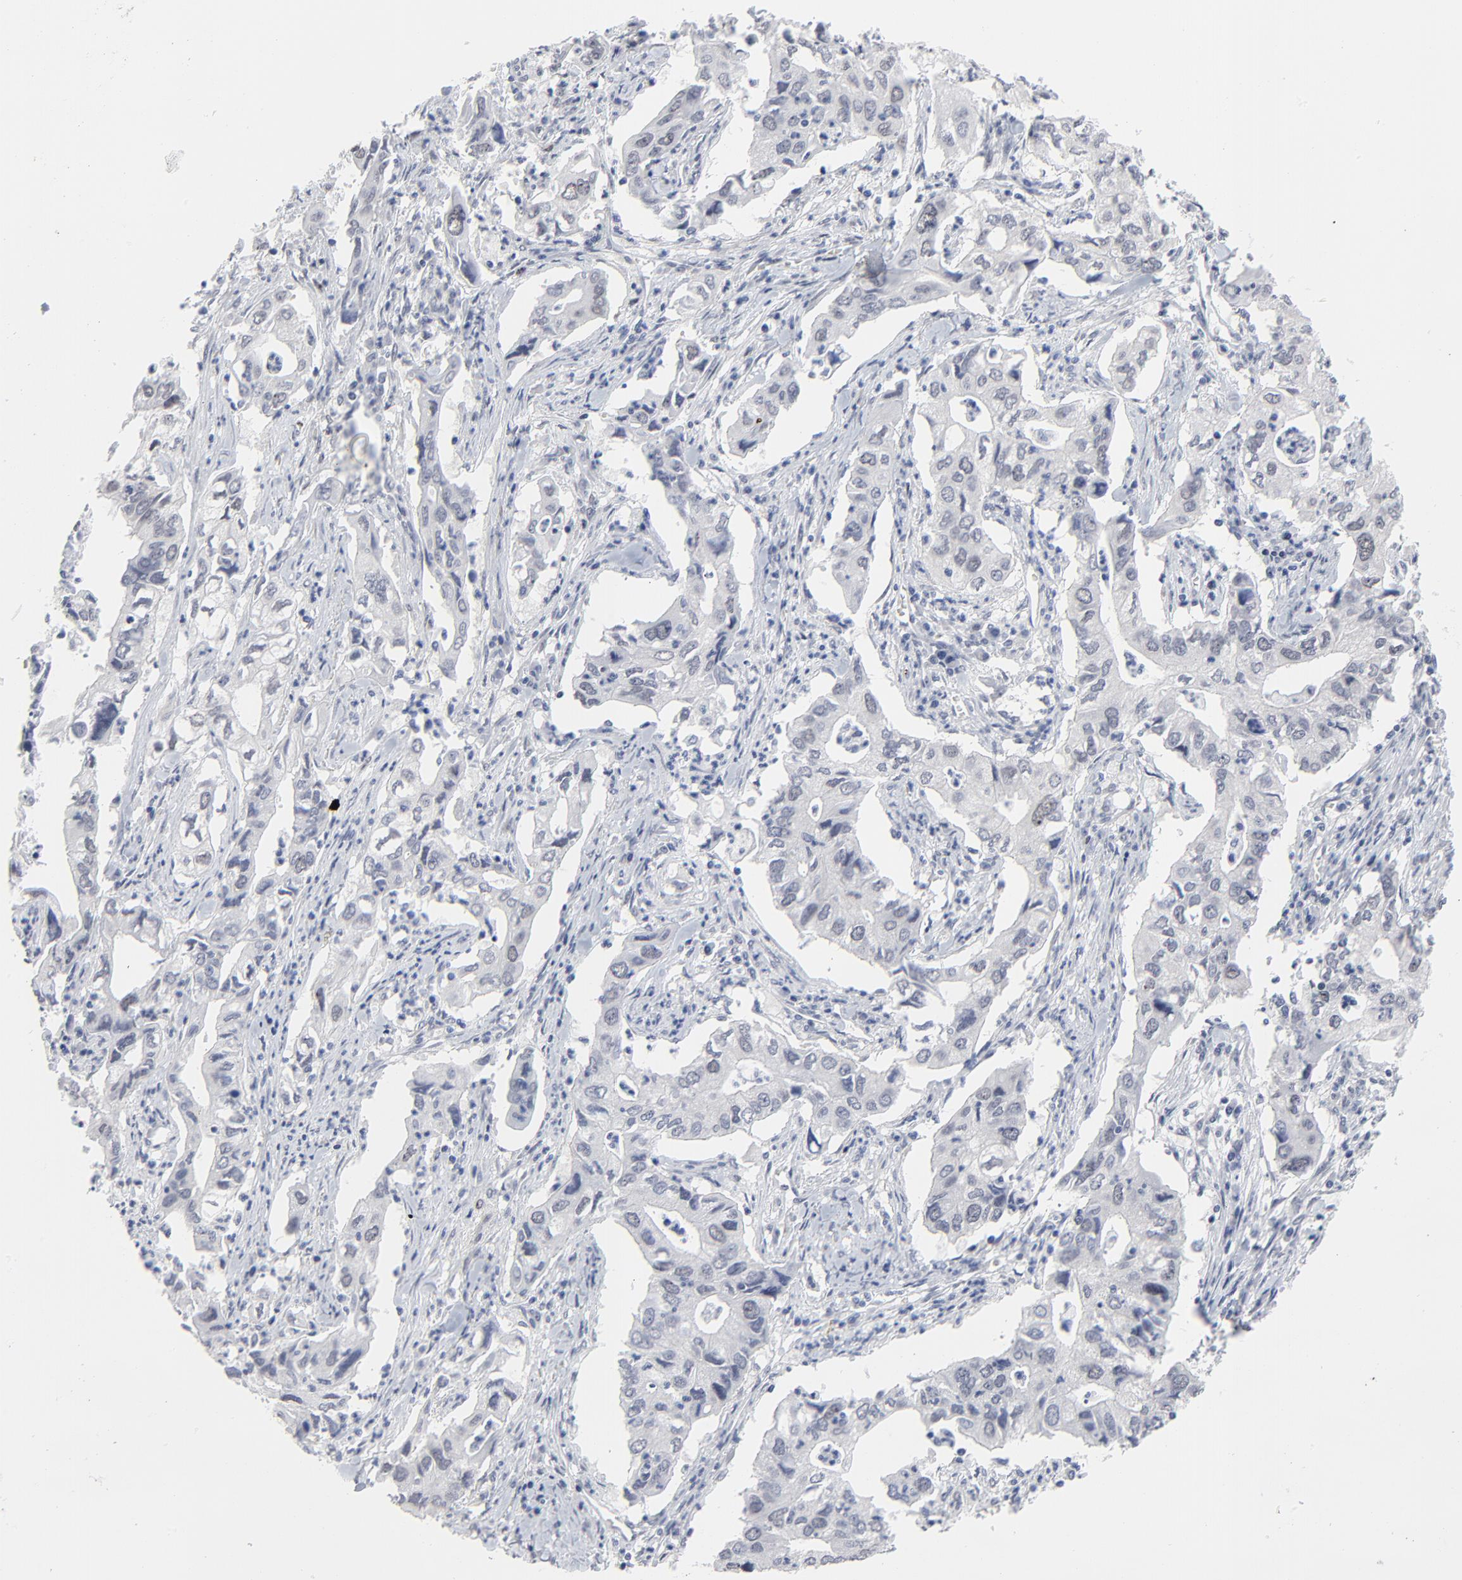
{"staining": {"intensity": "negative", "quantity": "none", "location": "none"}, "tissue": "lung cancer", "cell_type": "Tumor cells", "image_type": "cancer", "snomed": [{"axis": "morphology", "description": "Adenocarcinoma, NOS"}, {"axis": "topography", "description": "Lung"}], "caption": "Immunohistochemistry (IHC) histopathology image of neoplastic tissue: human lung cancer (adenocarcinoma) stained with DAB (3,3'-diaminobenzidine) shows no significant protein expression in tumor cells.", "gene": "ZNF589", "patient": {"sex": "male", "age": 48}}